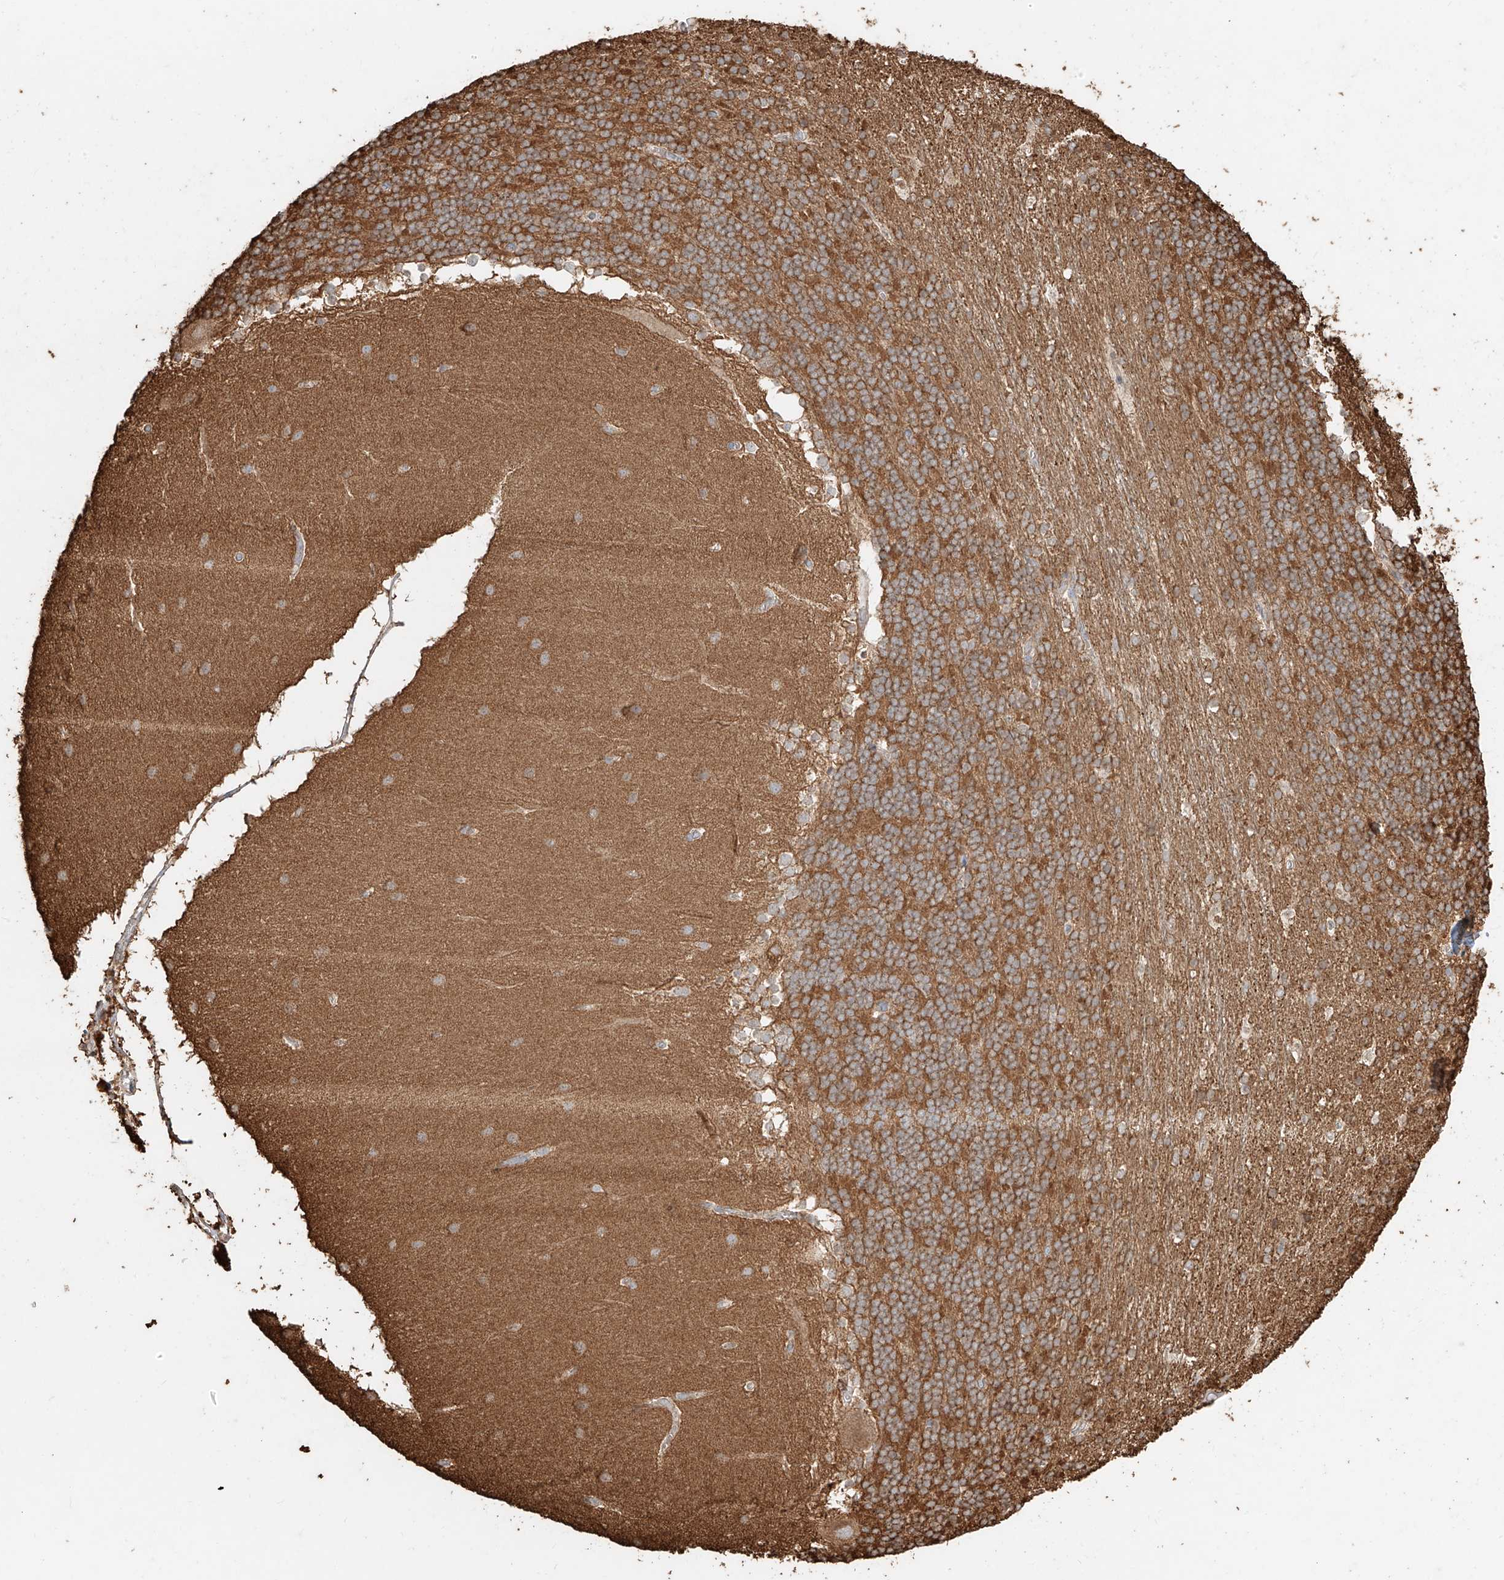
{"staining": {"intensity": "moderate", "quantity": ">75%", "location": "cytoplasmic/membranous"}, "tissue": "cerebellum", "cell_type": "Cells in granular layer", "image_type": "normal", "snomed": [{"axis": "morphology", "description": "Normal tissue, NOS"}, {"axis": "topography", "description": "Cerebellum"}], "caption": "This is a micrograph of immunohistochemistry (IHC) staining of benign cerebellum, which shows moderate positivity in the cytoplasmic/membranous of cells in granular layer.", "gene": "EFNB1", "patient": {"sex": "female", "age": 19}}